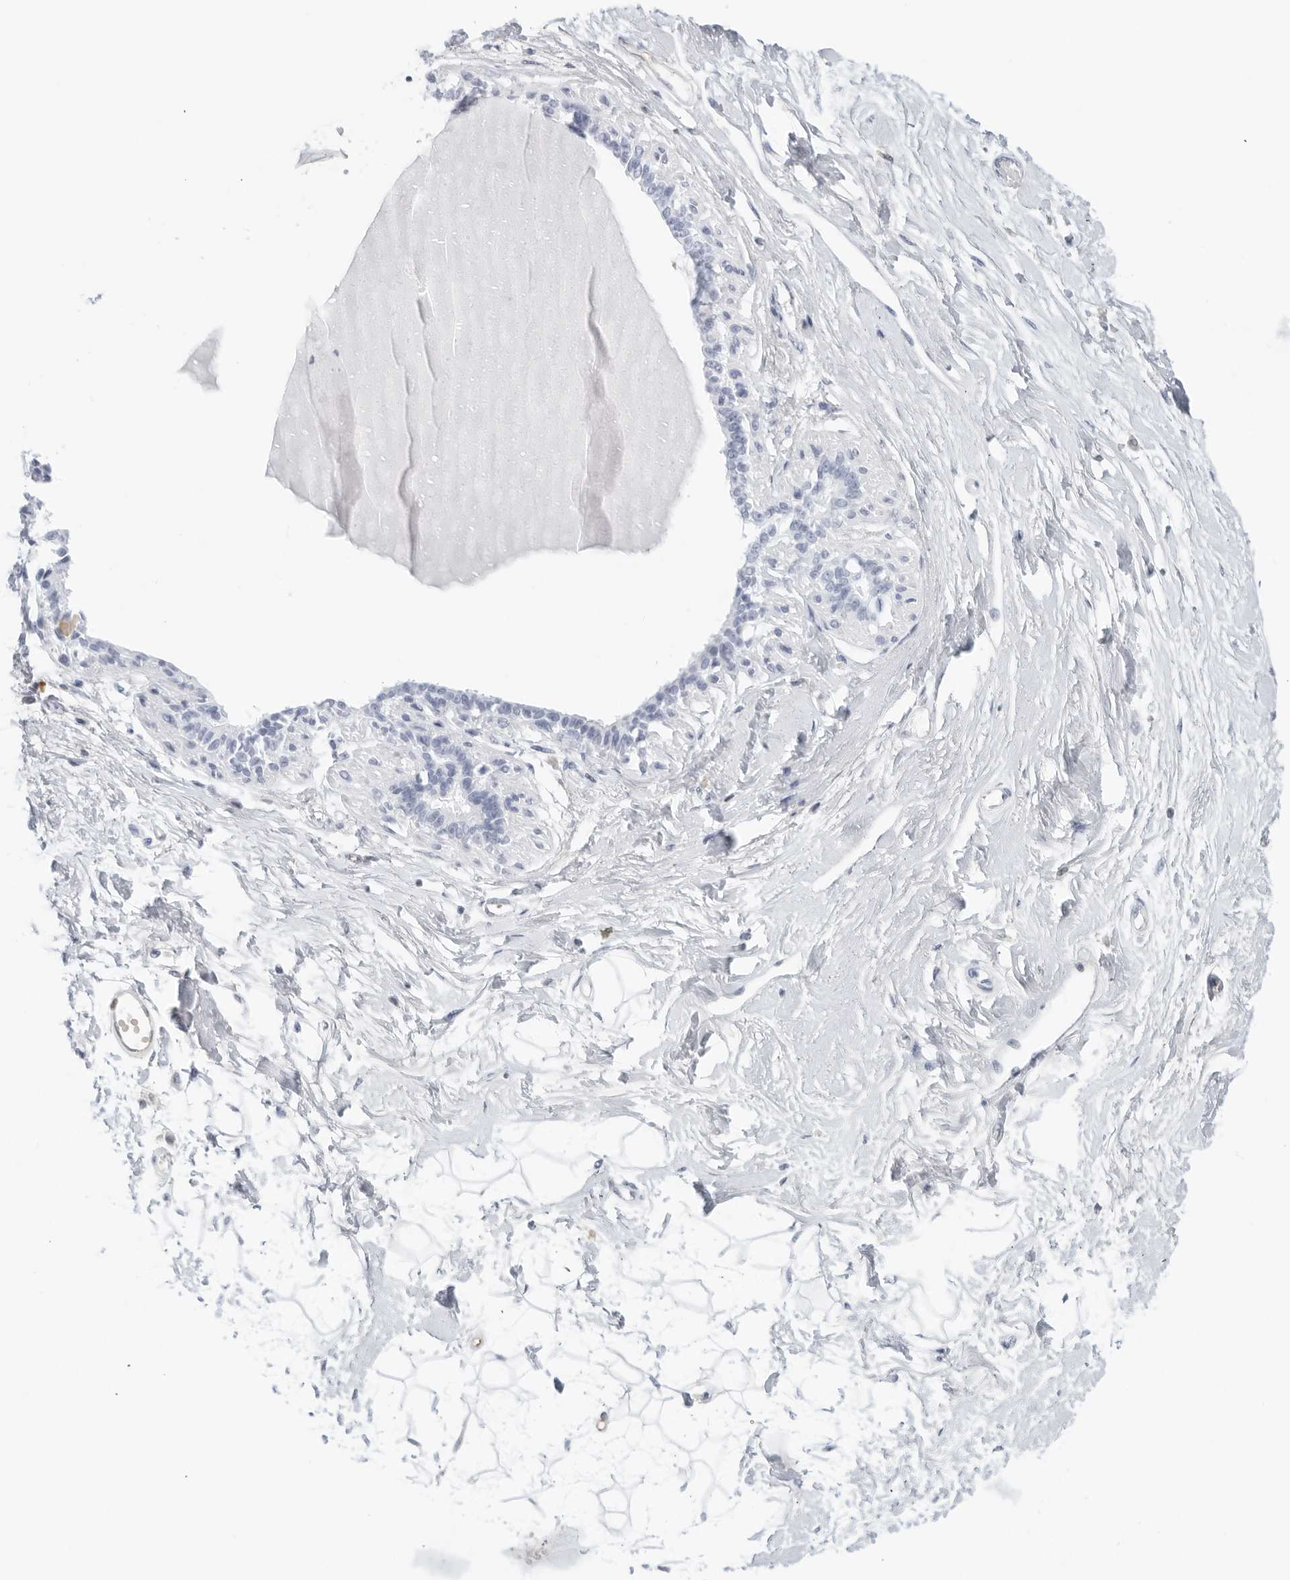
{"staining": {"intensity": "negative", "quantity": "none", "location": "none"}, "tissue": "breast", "cell_type": "Adipocytes", "image_type": "normal", "snomed": [{"axis": "morphology", "description": "Normal tissue, NOS"}, {"axis": "topography", "description": "Breast"}], "caption": "Photomicrograph shows no significant protein positivity in adipocytes of benign breast.", "gene": "FGG", "patient": {"sex": "female", "age": 45}}